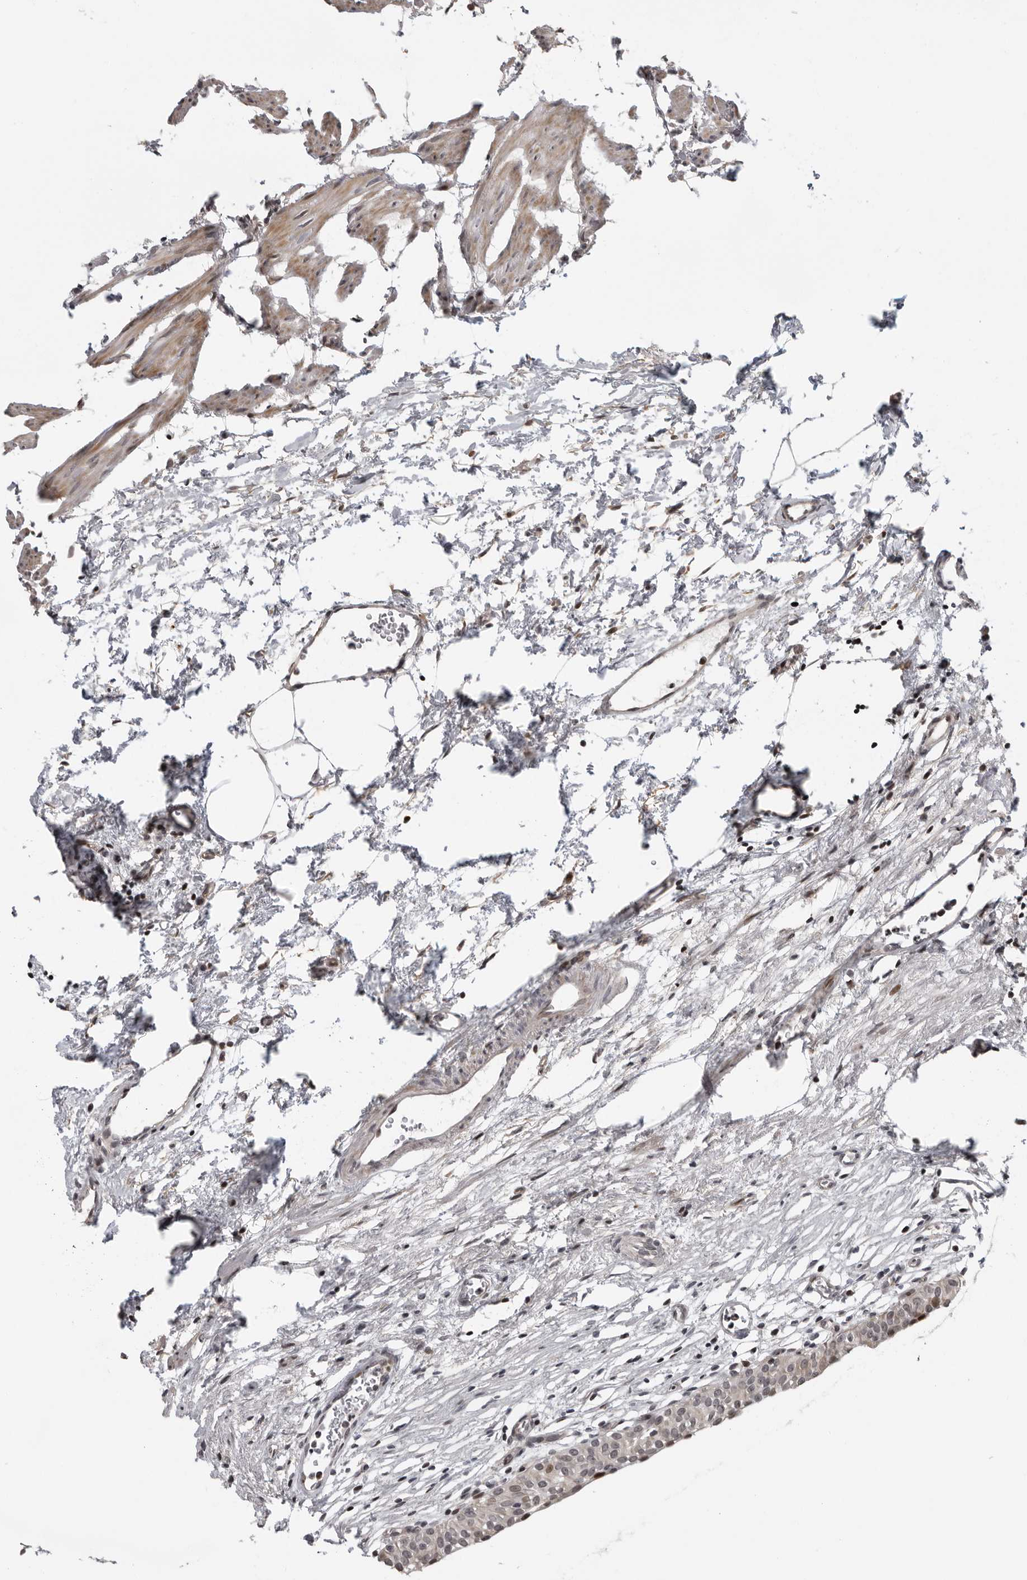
{"staining": {"intensity": "negative", "quantity": "none", "location": "none"}, "tissue": "urinary bladder", "cell_type": "Urothelial cells", "image_type": "normal", "snomed": [{"axis": "morphology", "description": "Normal tissue, NOS"}, {"axis": "morphology", "description": "Urothelial carcinoma, High grade"}, {"axis": "topography", "description": "Urinary bladder"}], "caption": "High power microscopy micrograph of an immunohistochemistry image of normal urinary bladder, revealing no significant positivity in urothelial cells.", "gene": "PRRX2", "patient": {"sex": "female", "age": 60}}